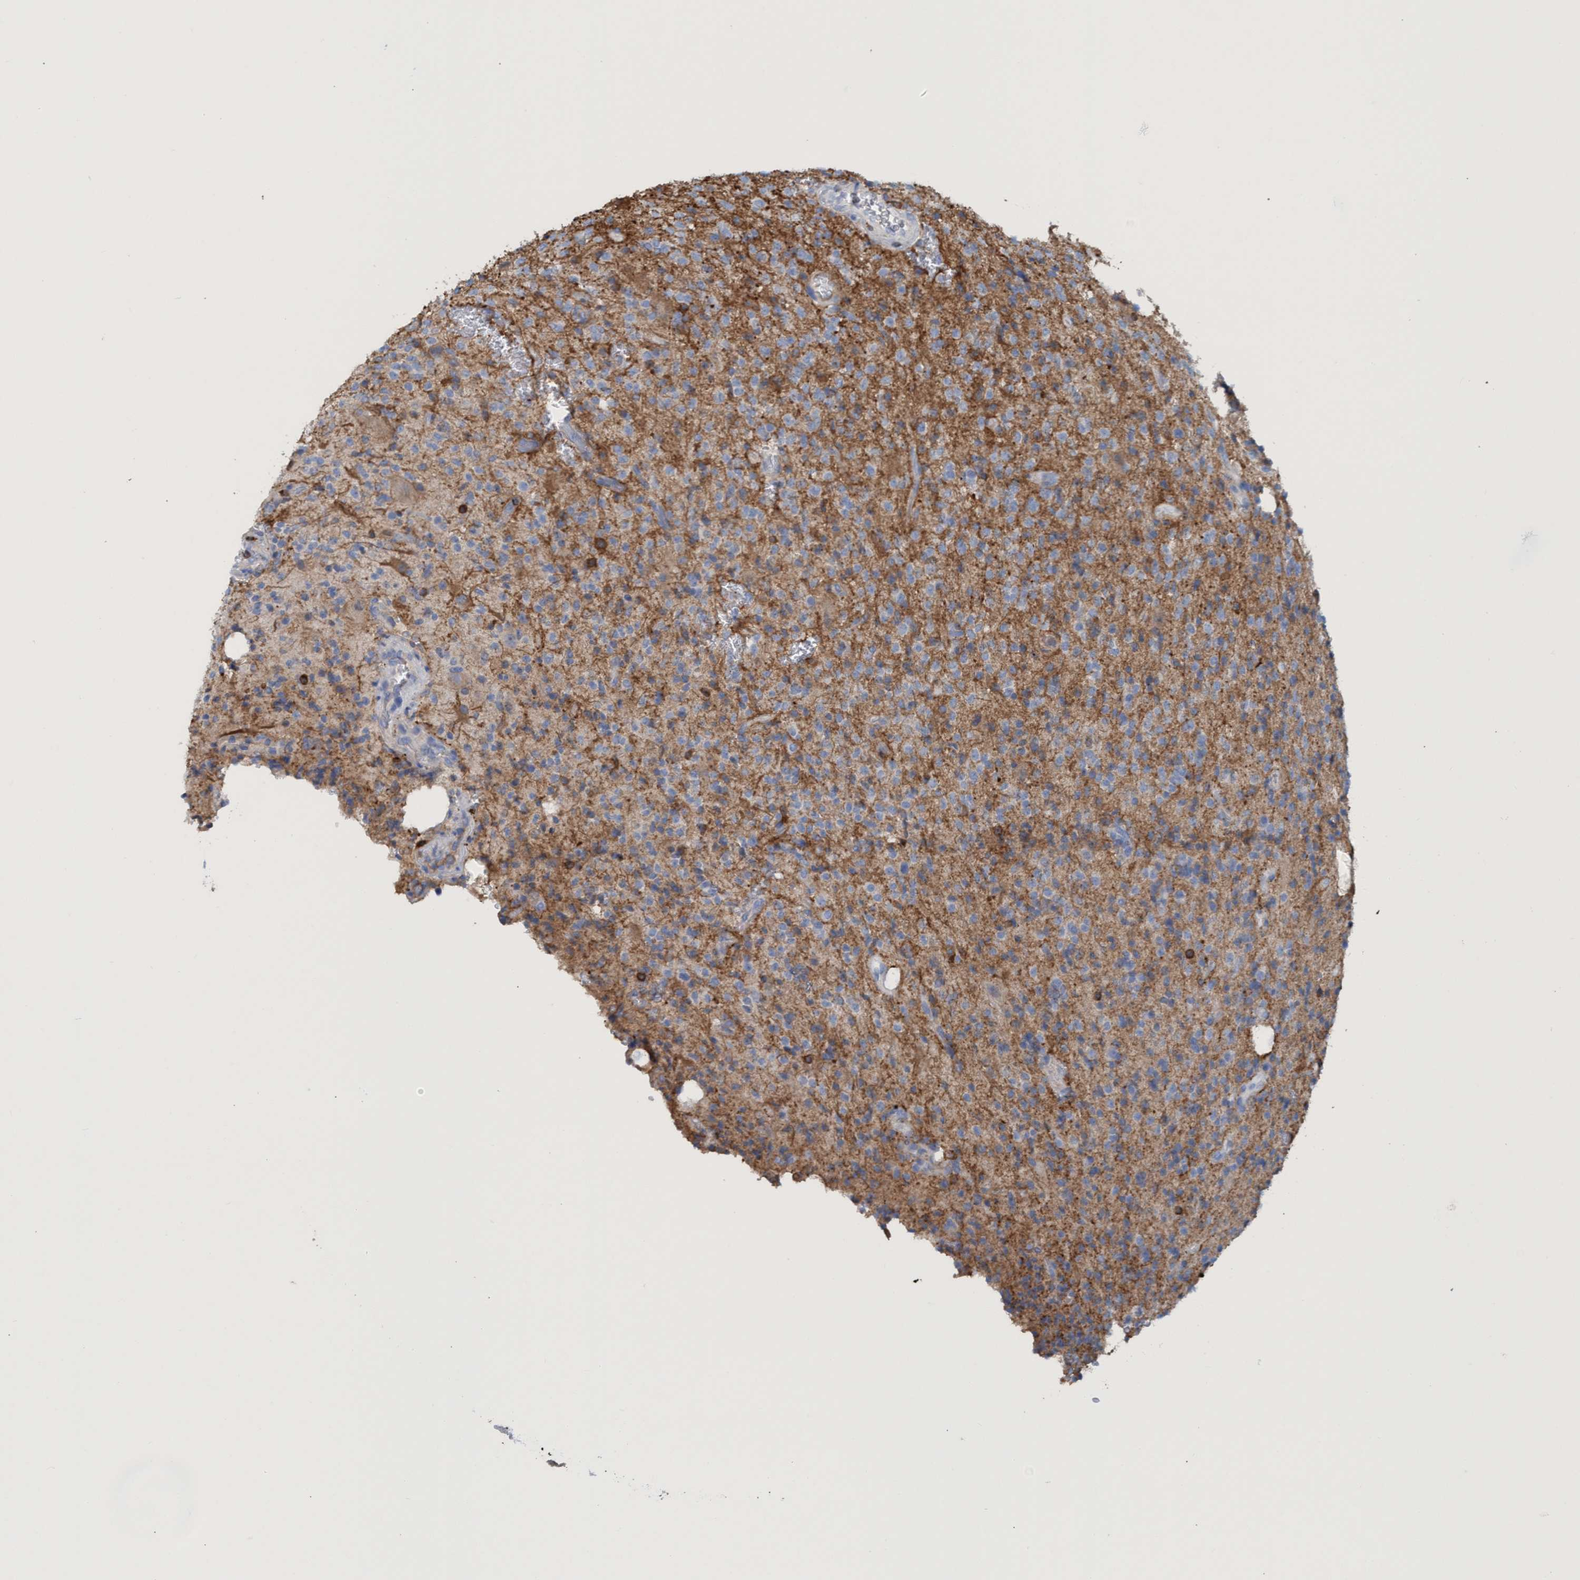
{"staining": {"intensity": "moderate", "quantity": ">75%", "location": "cytoplasmic/membranous"}, "tissue": "glioma", "cell_type": "Tumor cells", "image_type": "cancer", "snomed": [{"axis": "morphology", "description": "Glioma, malignant, High grade"}, {"axis": "topography", "description": "Brain"}], "caption": "Moderate cytoplasmic/membranous protein positivity is appreciated in approximately >75% of tumor cells in glioma.", "gene": "EZR", "patient": {"sex": "male", "age": 34}}